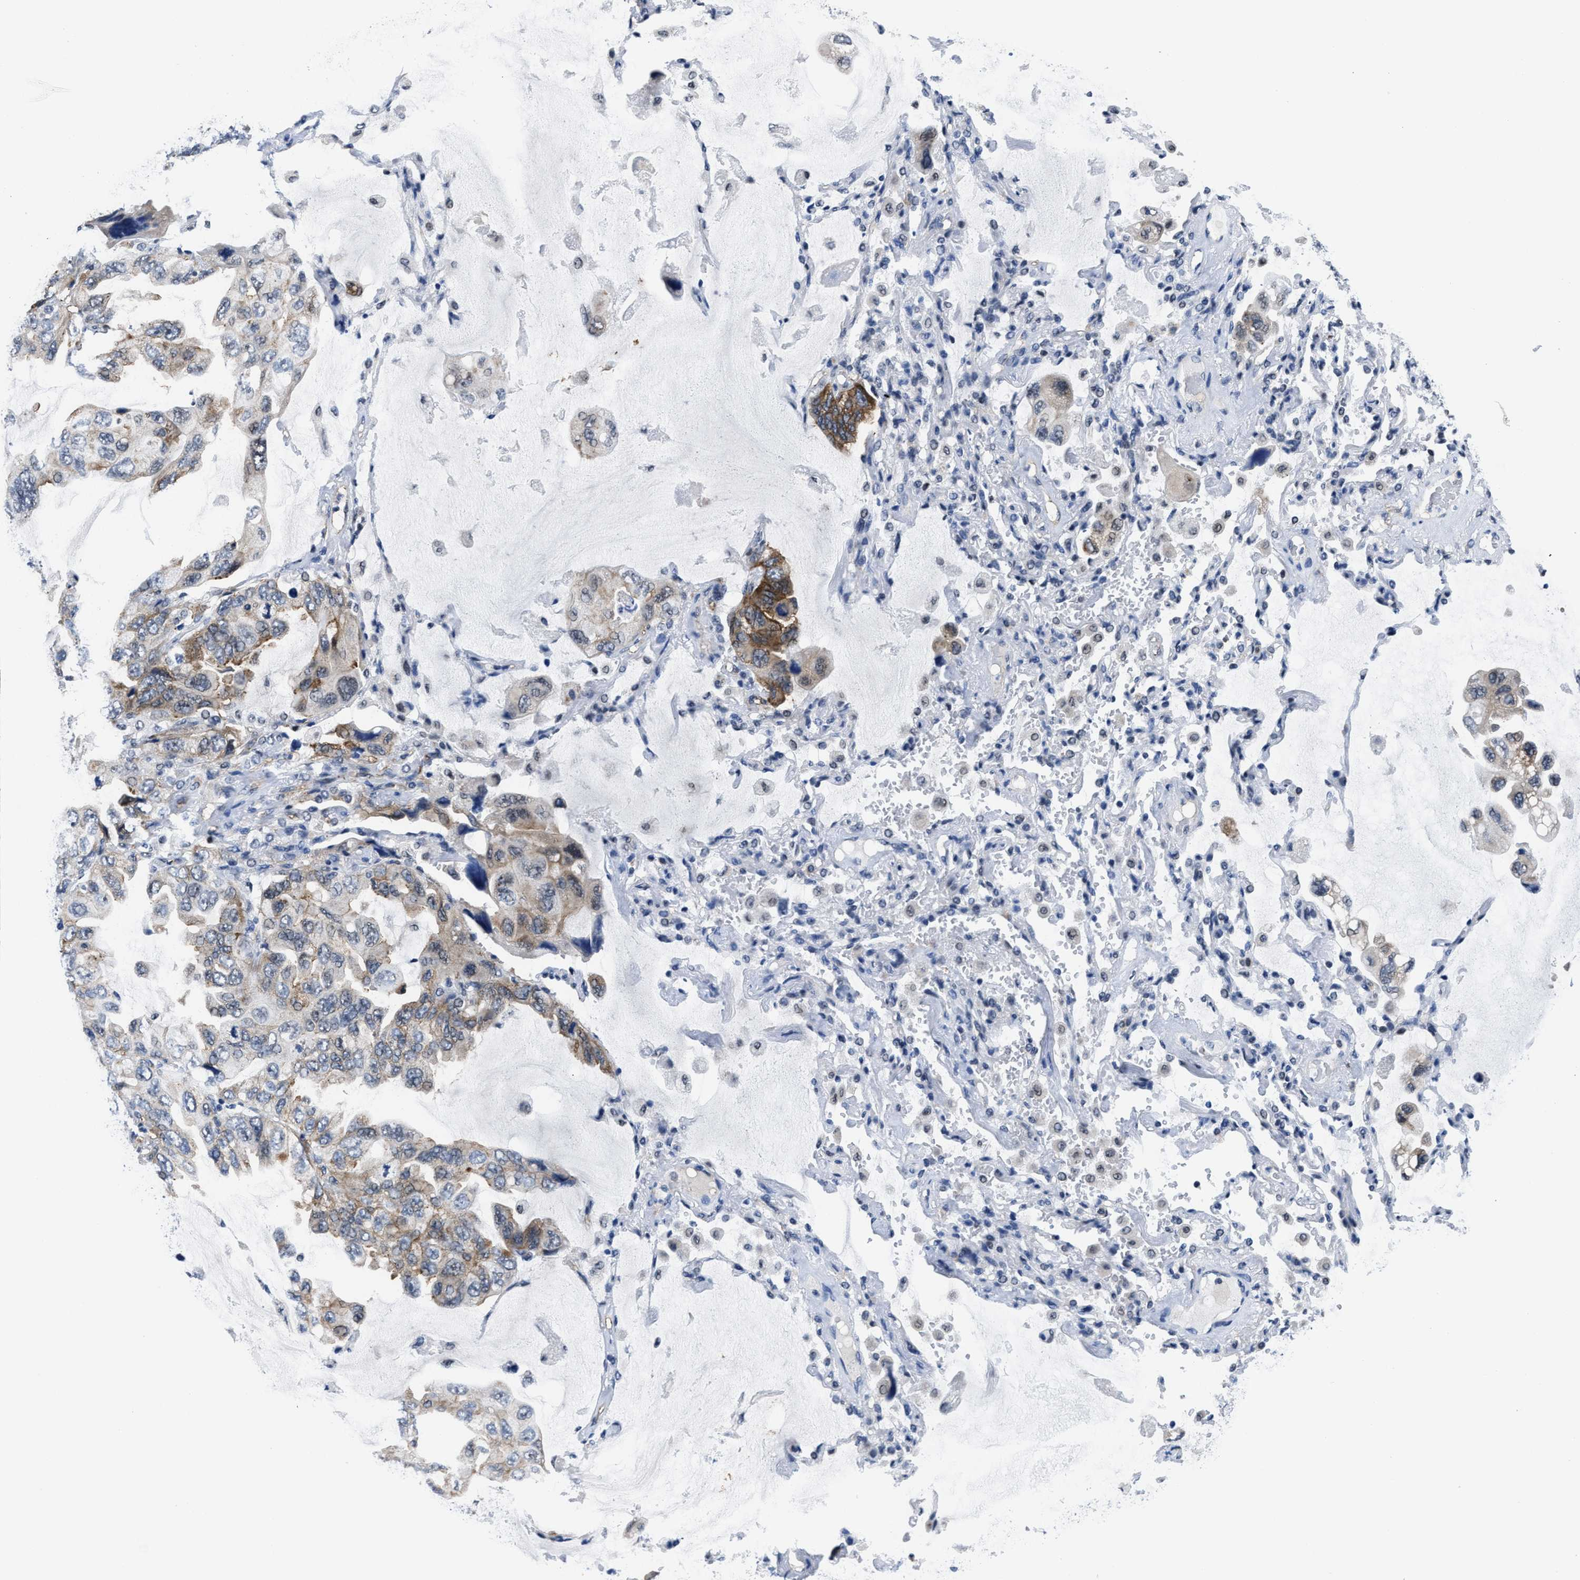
{"staining": {"intensity": "moderate", "quantity": "25%-75%", "location": "cytoplasmic/membranous"}, "tissue": "lung cancer", "cell_type": "Tumor cells", "image_type": "cancer", "snomed": [{"axis": "morphology", "description": "Squamous cell carcinoma, NOS"}, {"axis": "topography", "description": "Lung"}], "caption": "IHC staining of lung cancer, which exhibits medium levels of moderate cytoplasmic/membranous positivity in about 25%-75% of tumor cells indicating moderate cytoplasmic/membranous protein staining. The staining was performed using DAB (brown) for protein detection and nuclei were counterstained in hematoxylin (blue).", "gene": "MARCKSL1", "patient": {"sex": "female", "age": 73}}